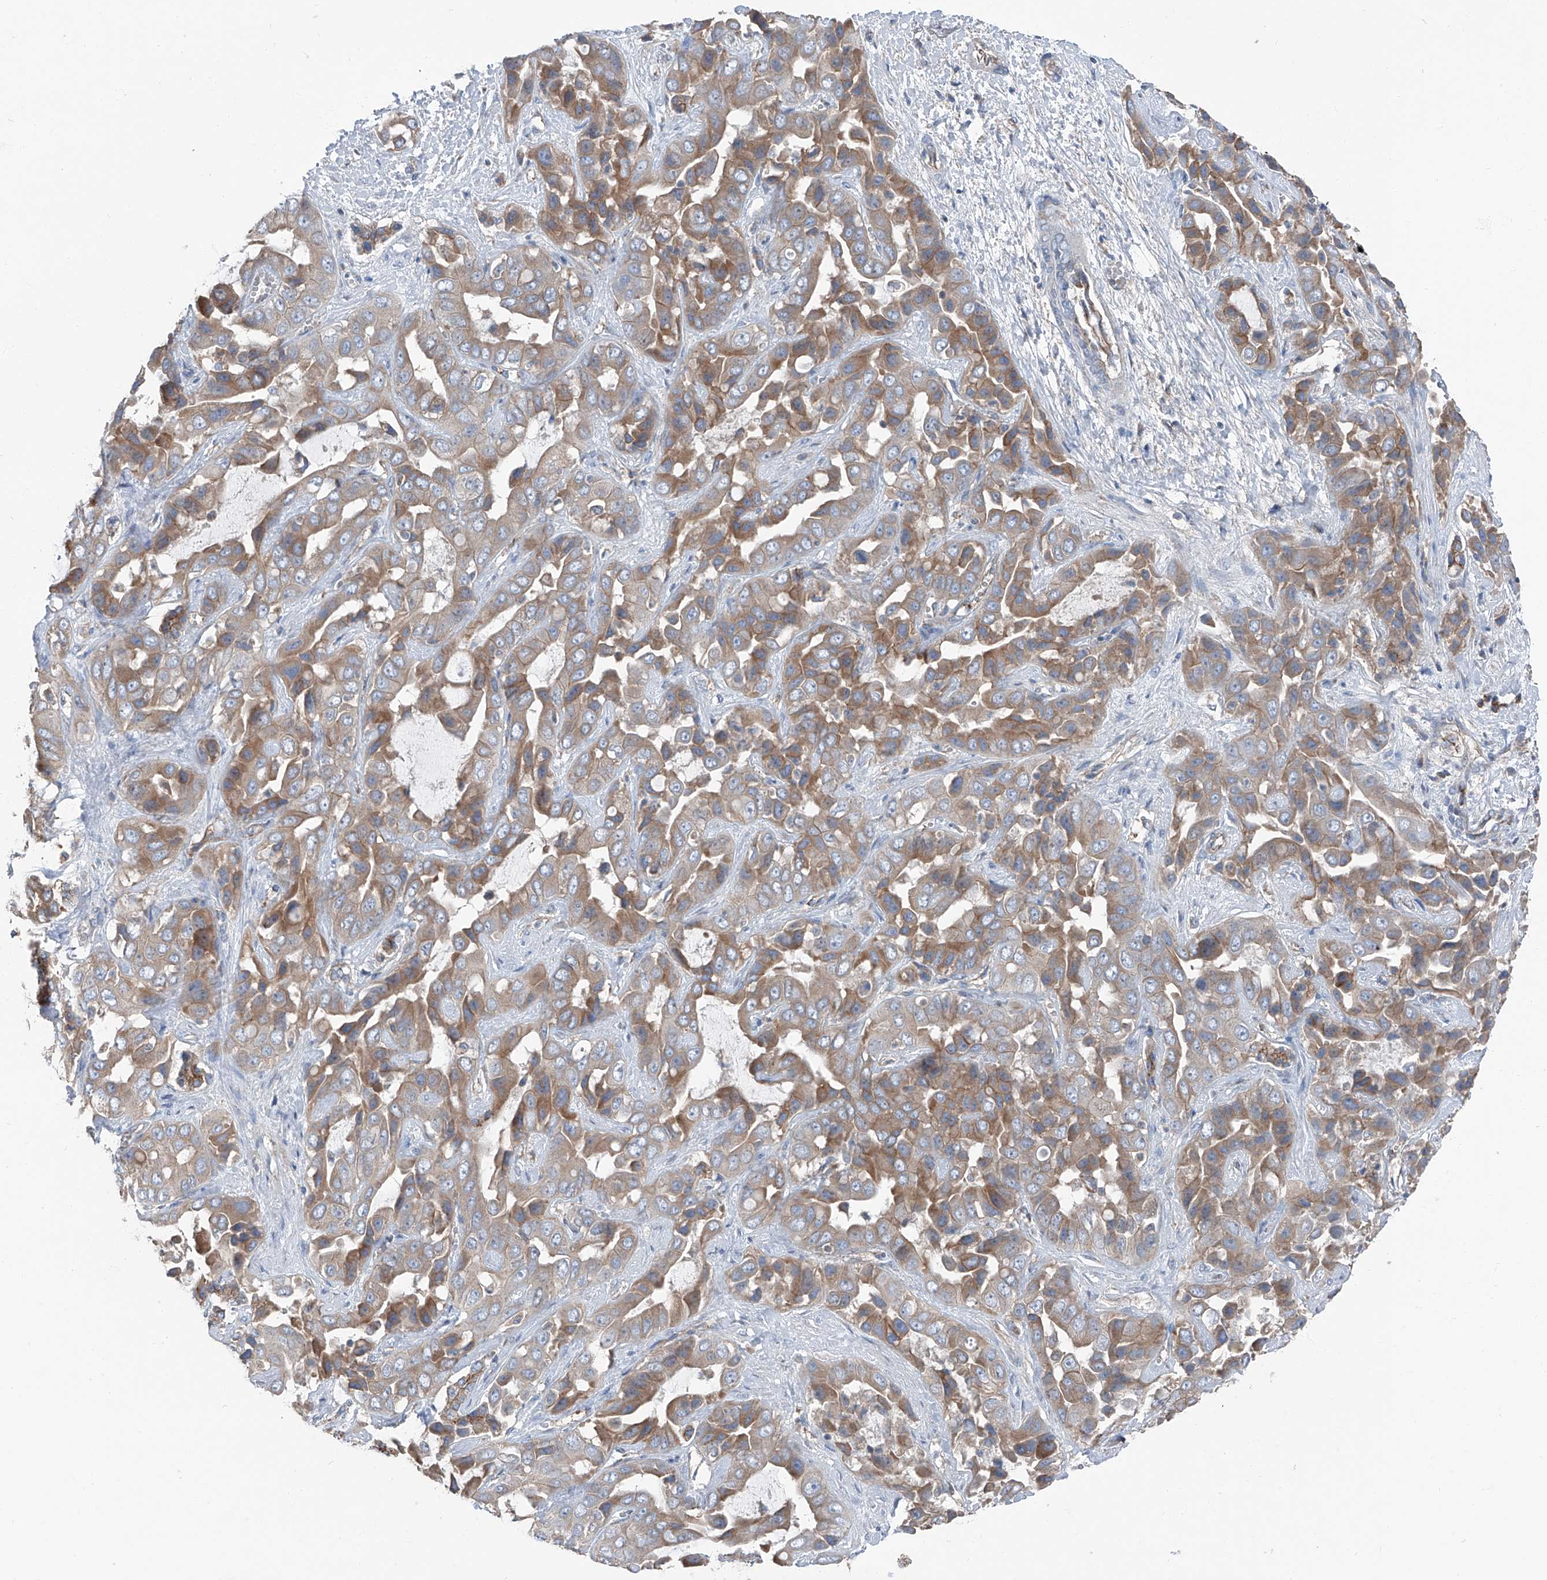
{"staining": {"intensity": "moderate", "quantity": ">75%", "location": "cytoplasmic/membranous"}, "tissue": "liver cancer", "cell_type": "Tumor cells", "image_type": "cancer", "snomed": [{"axis": "morphology", "description": "Cholangiocarcinoma"}, {"axis": "topography", "description": "Liver"}], "caption": "Immunohistochemical staining of liver cancer reveals medium levels of moderate cytoplasmic/membranous protein expression in approximately >75% of tumor cells.", "gene": "GPR142", "patient": {"sex": "female", "age": 52}}